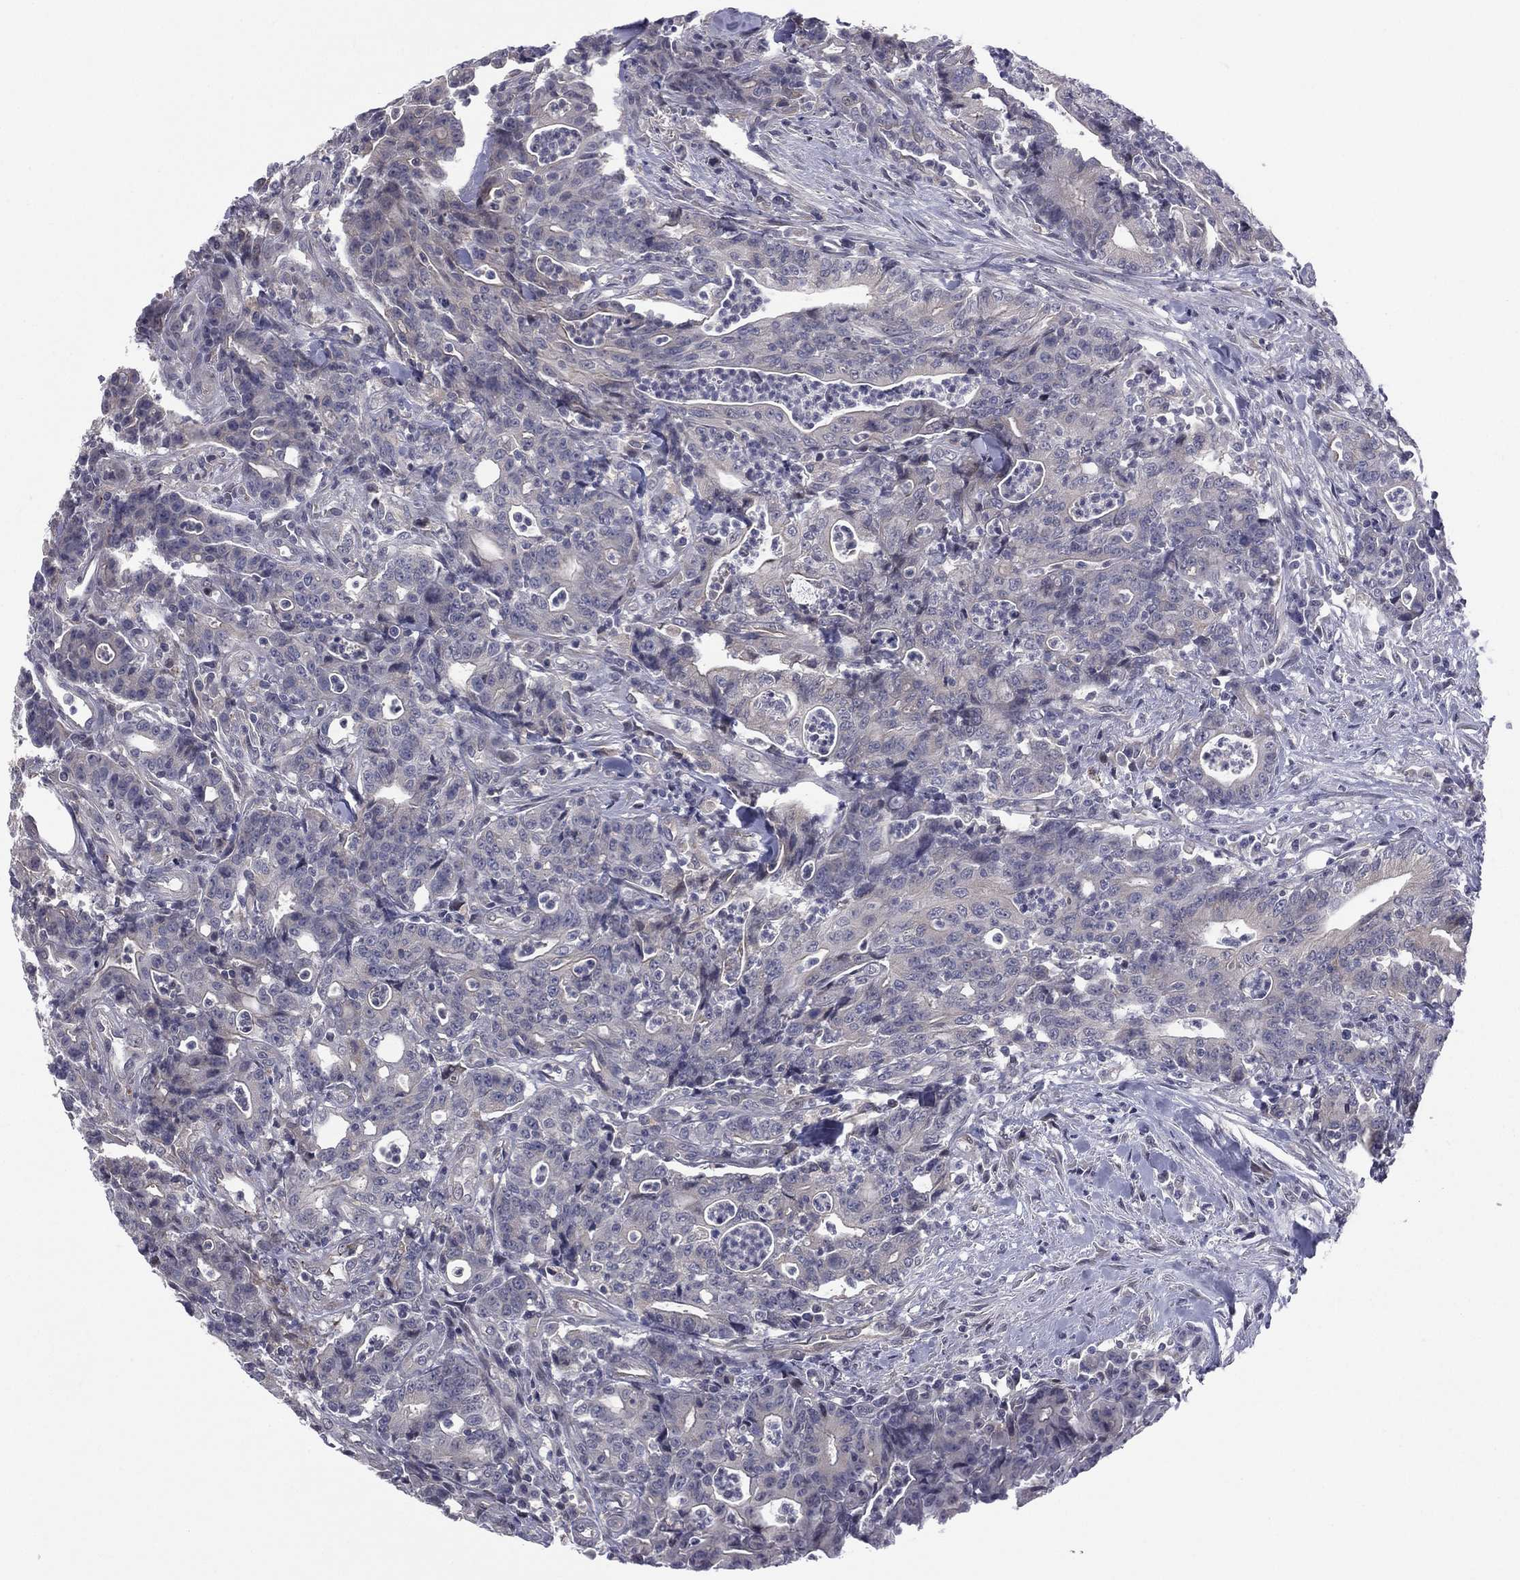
{"staining": {"intensity": "negative", "quantity": "none", "location": "none"}, "tissue": "colorectal cancer", "cell_type": "Tumor cells", "image_type": "cancer", "snomed": [{"axis": "morphology", "description": "Adenocarcinoma, NOS"}, {"axis": "topography", "description": "Colon"}], "caption": "Histopathology image shows no protein positivity in tumor cells of colorectal adenocarcinoma tissue. (DAB (3,3'-diaminobenzidine) IHC, high magnification).", "gene": "ACTRT2", "patient": {"sex": "male", "age": 70}}